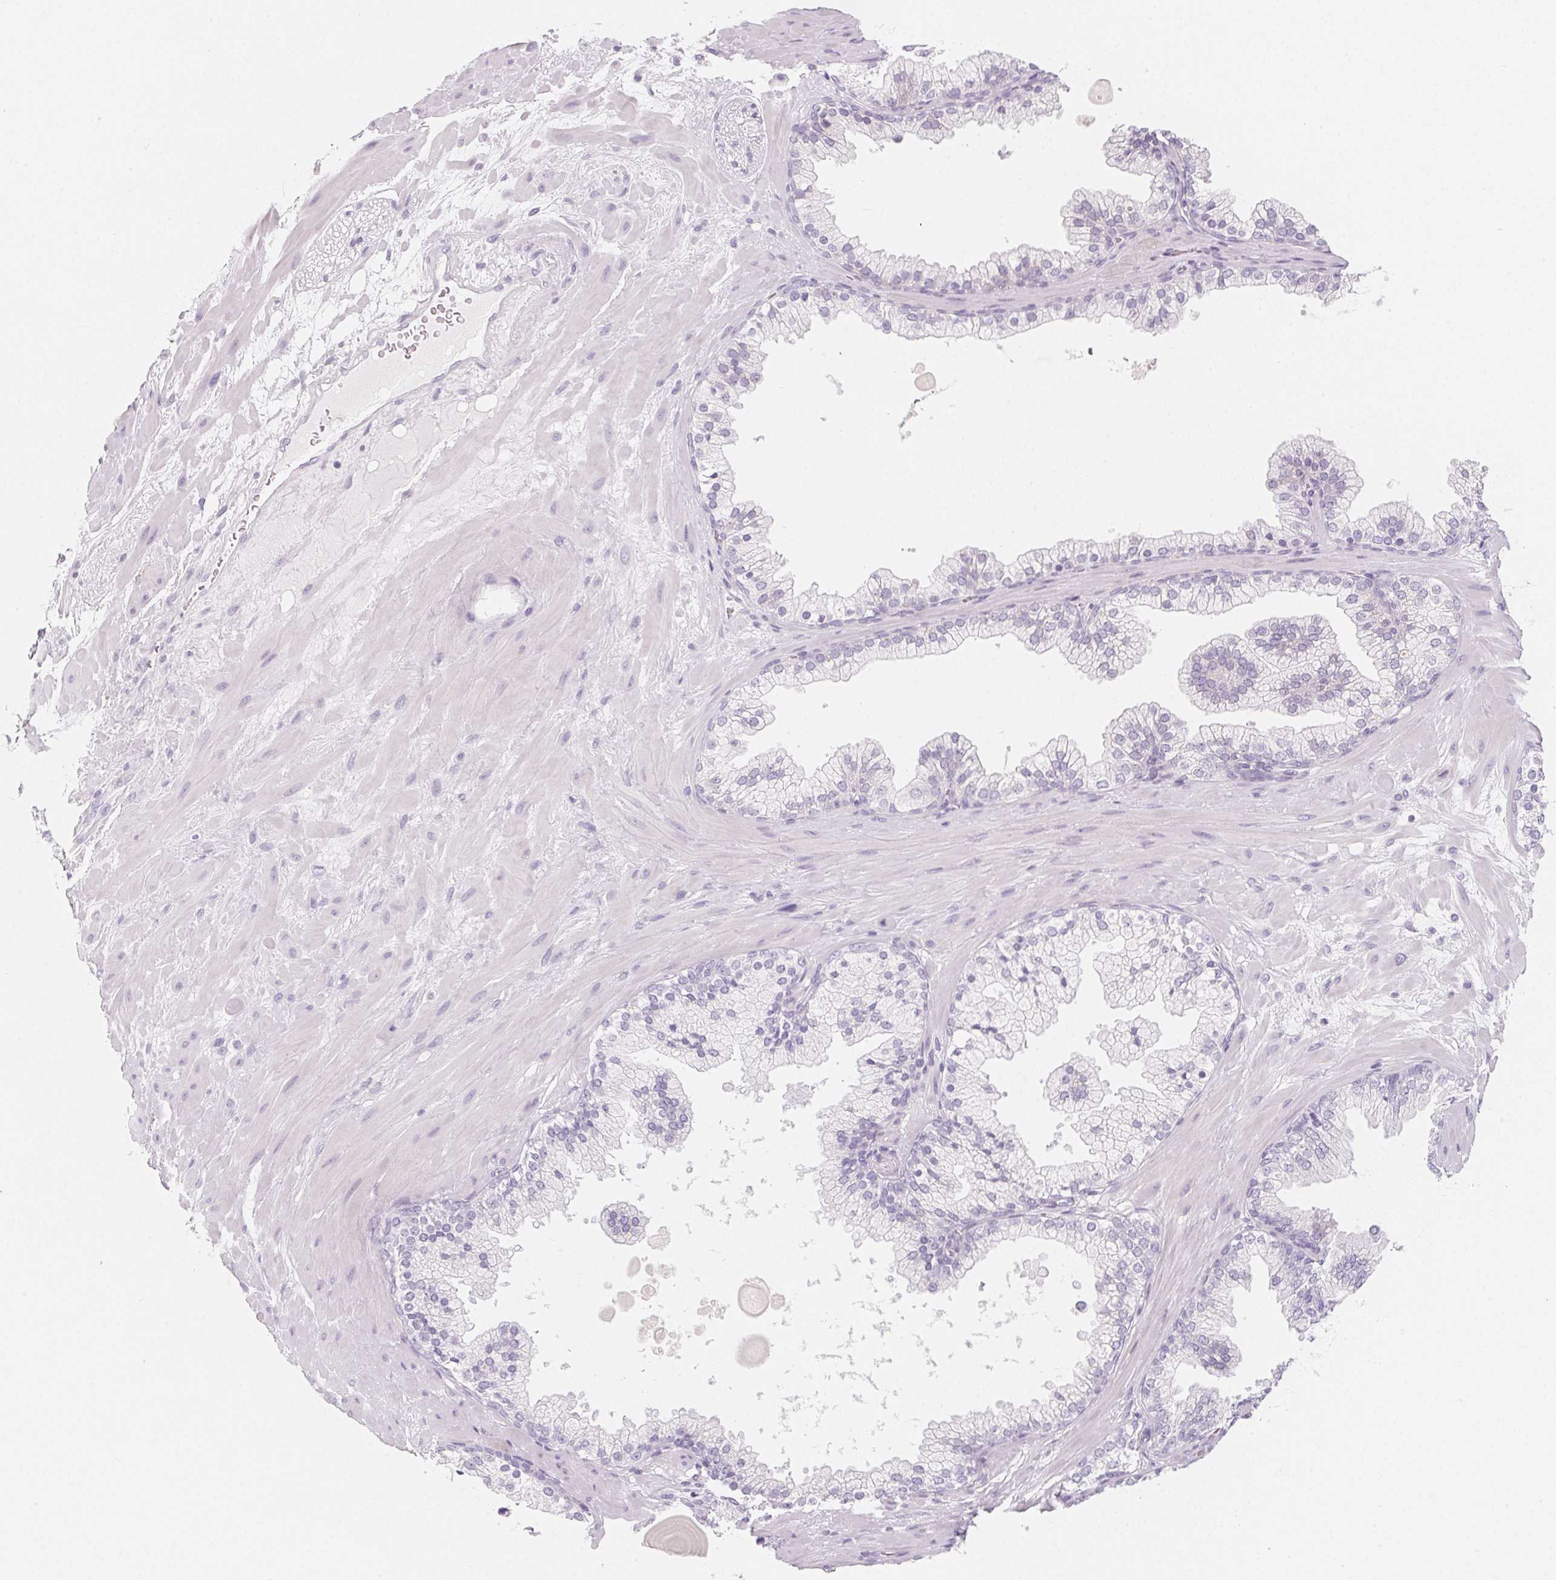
{"staining": {"intensity": "negative", "quantity": "none", "location": "none"}, "tissue": "adipose tissue", "cell_type": "Adipocytes", "image_type": "normal", "snomed": [{"axis": "morphology", "description": "Normal tissue, NOS"}, {"axis": "topography", "description": "Prostate"}, {"axis": "topography", "description": "Peripheral nerve tissue"}], "caption": "Immunohistochemistry (IHC) histopathology image of benign human adipose tissue stained for a protein (brown), which displays no expression in adipocytes.", "gene": "SH3GL2", "patient": {"sex": "male", "age": 61}}